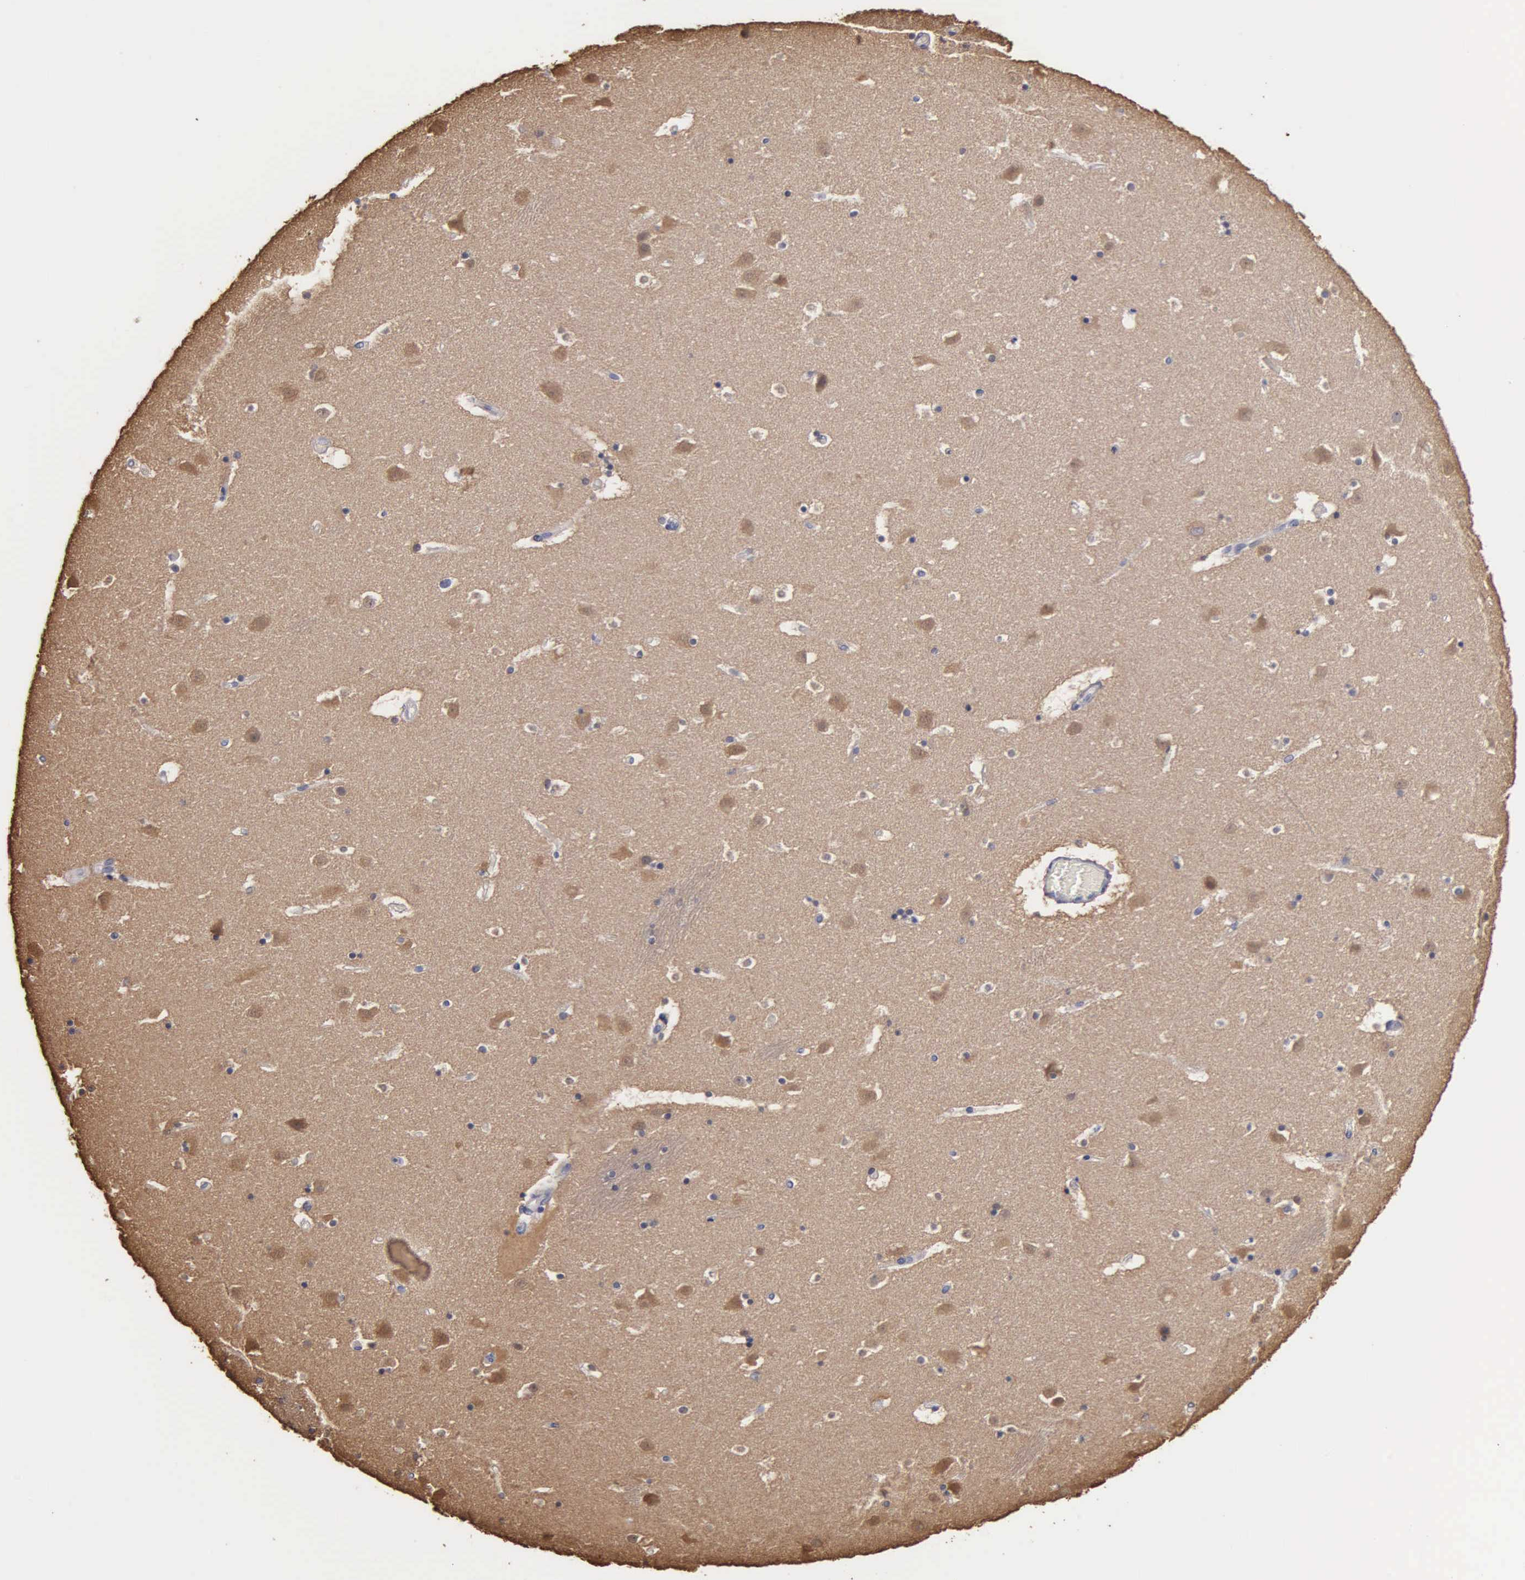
{"staining": {"intensity": "negative", "quantity": "none", "location": "none"}, "tissue": "caudate", "cell_type": "Glial cells", "image_type": "normal", "snomed": [{"axis": "morphology", "description": "Normal tissue, NOS"}, {"axis": "topography", "description": "Lateral ventricle wall"}], "caption": "Immunohistochemical staining of normal human caudate demonstrates no significant staining in glial cells. (DAB (3,3'-diaminobenzidine) immunohistochemistry visualized using brightfield microscopy, high magnification).", "gene": "ENO3", "patient": {"sex": "male", "age": 45}}